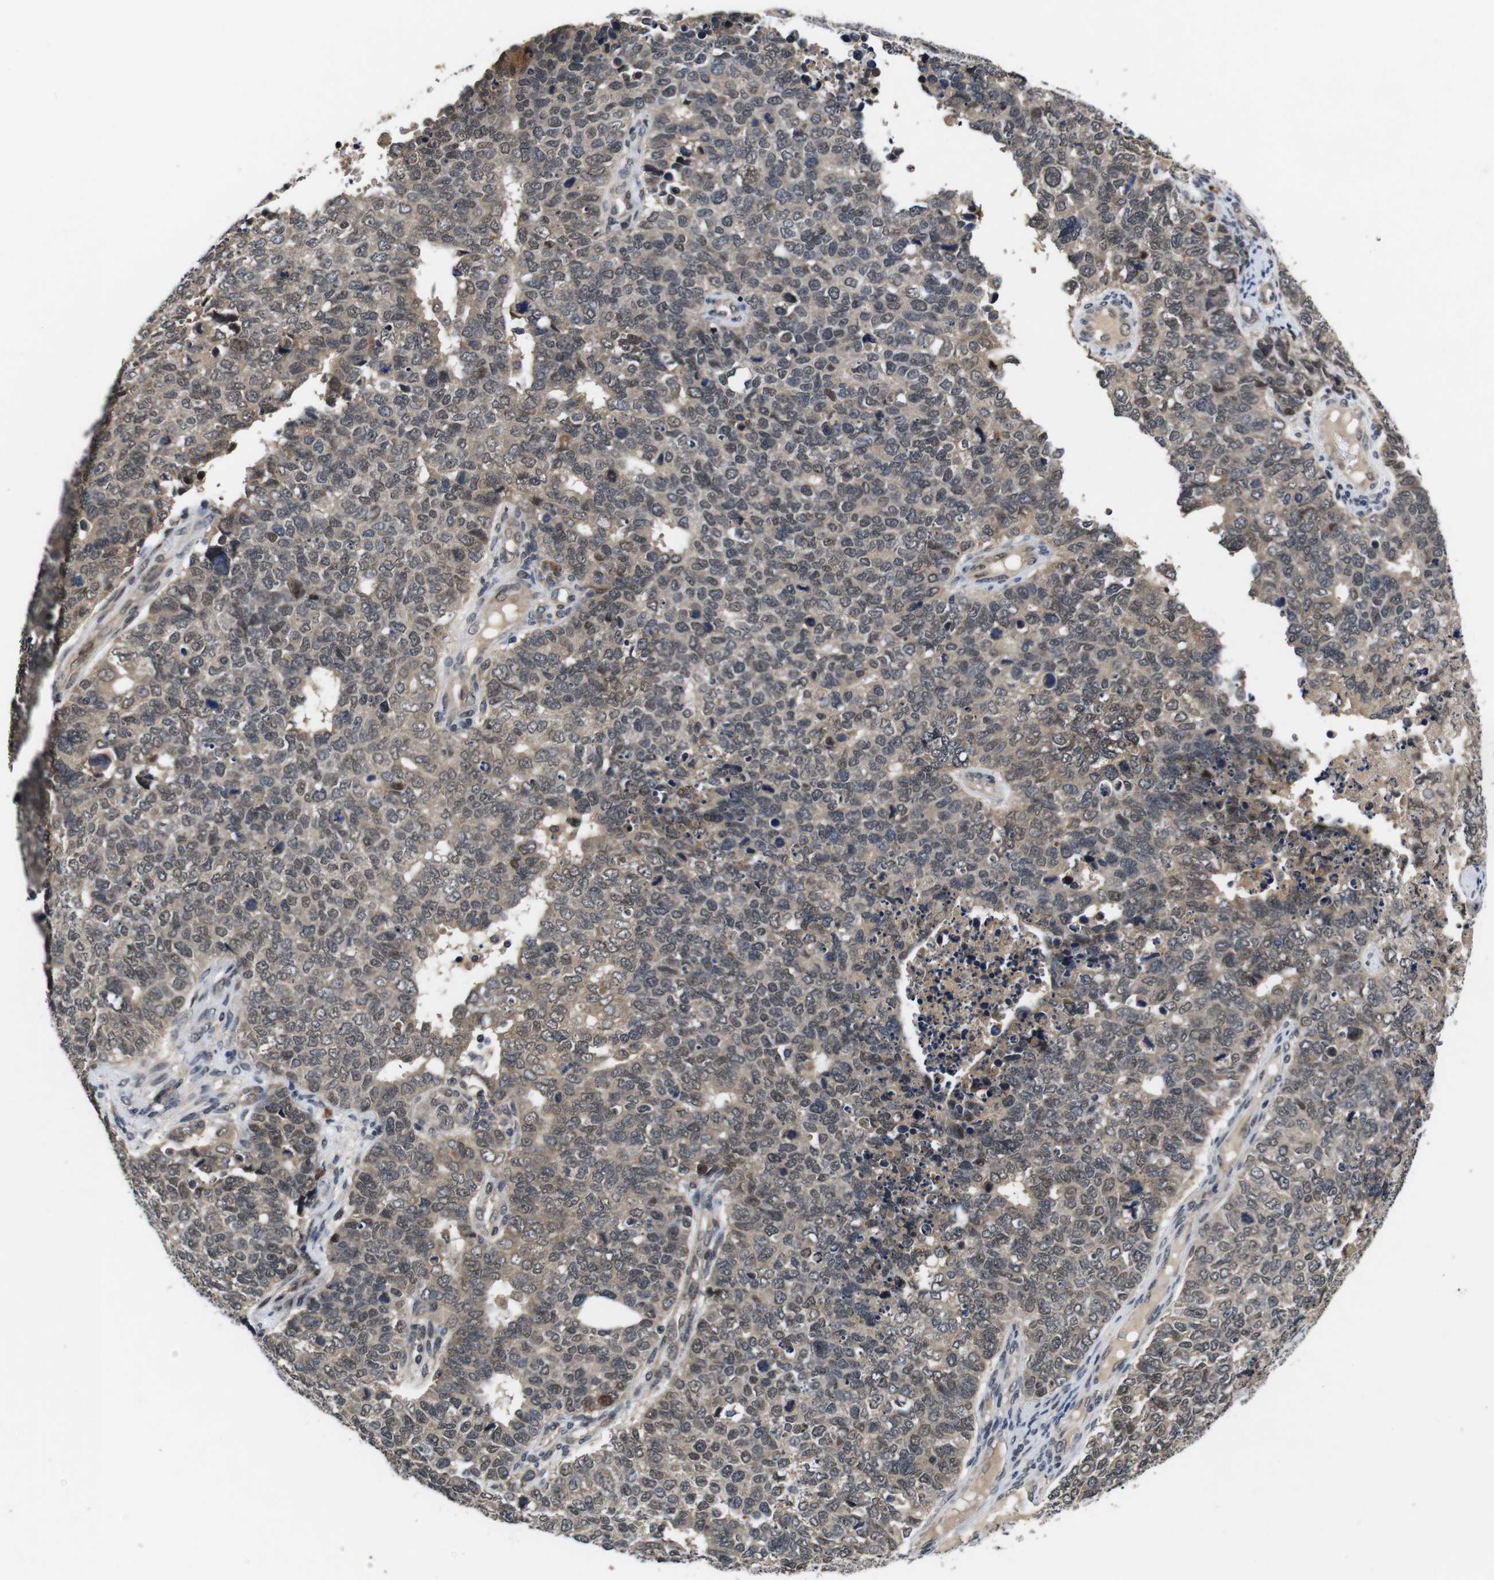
{"staining": {"intensity": "weak", "quantity": ">75%", "location": "cytoplasmic/membranous,nuclear"}, "tissue": "cervical cancer", "cell_type": "Tumor cells", "image_type": "cancer", "snomed": [{"axis": "morphology", "description": "Squamous cell carcinoma, NOS"}, {"axis": "topography", "description": "Cervix"}], "caption": "DAB (3,3'-diaminobenzidine) immunohistochemical staining of cervical squamous cell carcinoma displays weak cytoplasmic/membranous and nuclear protein positivity in approximately >75% of tumor cells.", "gene": "ZBTB46", "patient": {"sex": "female", "age": 63}}